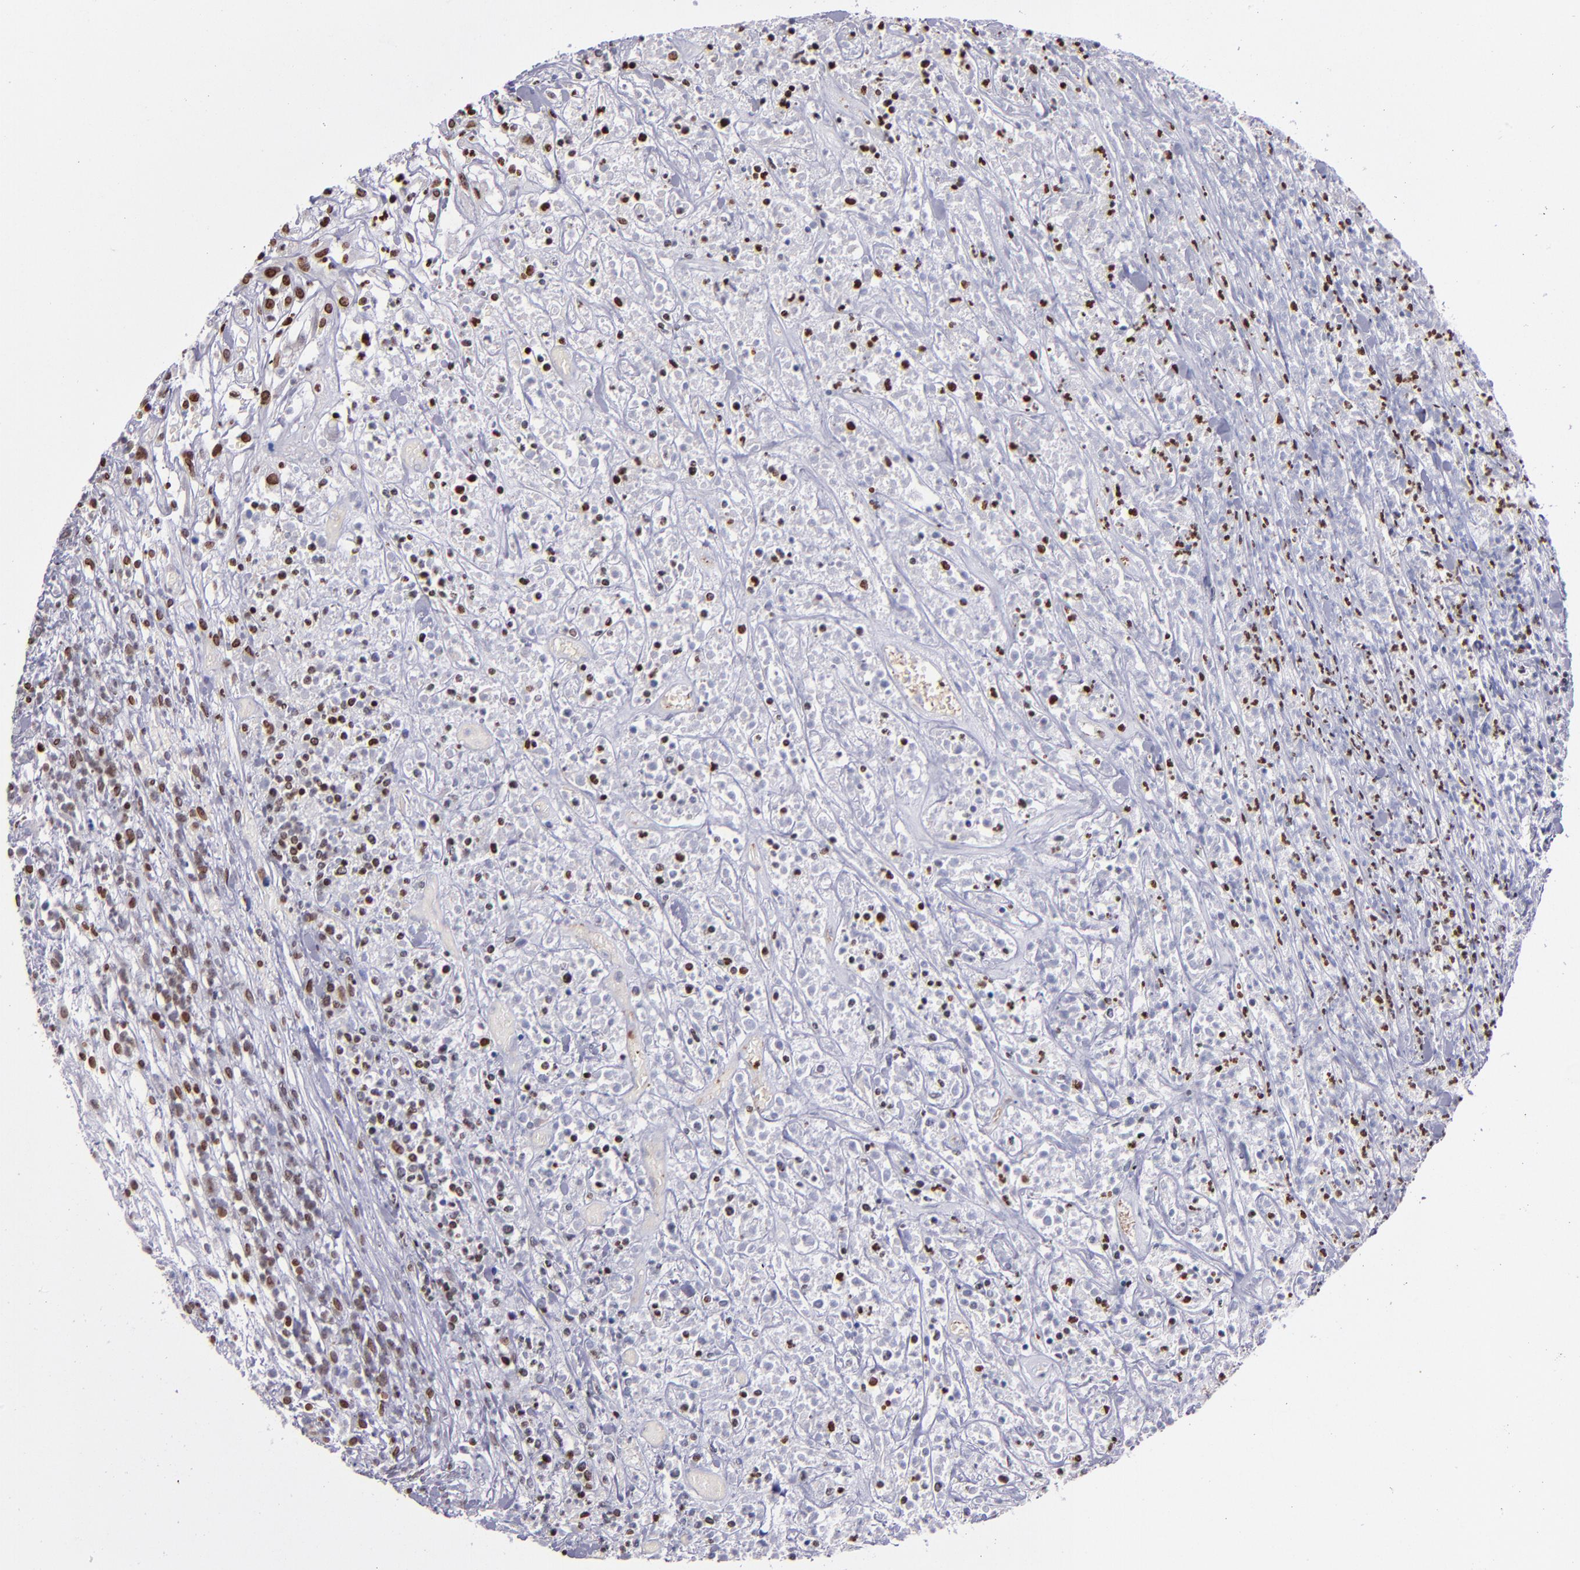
{"staining": {"intensity": "moderate", "quantity": "25%-75%", "location": "nuclear"}, "tissue": "lymphoma", "cell_type": "Tumor cells", "image_type": "cancer", "snomed": [{"axis": "morphology", "description": "Malignant lymphoma, non-Hodgkin's type, High grade"}, {"axis": "topography", "description": "Lymph node"}], "caption": "Lymphoma was stained to show a protein in brown. There is medium levels of moderate nuclear positivity in approximately 25%-75% of tumor cells.", "gene": "CDKL5", "patient": {"sex": "female", "age": 73}}